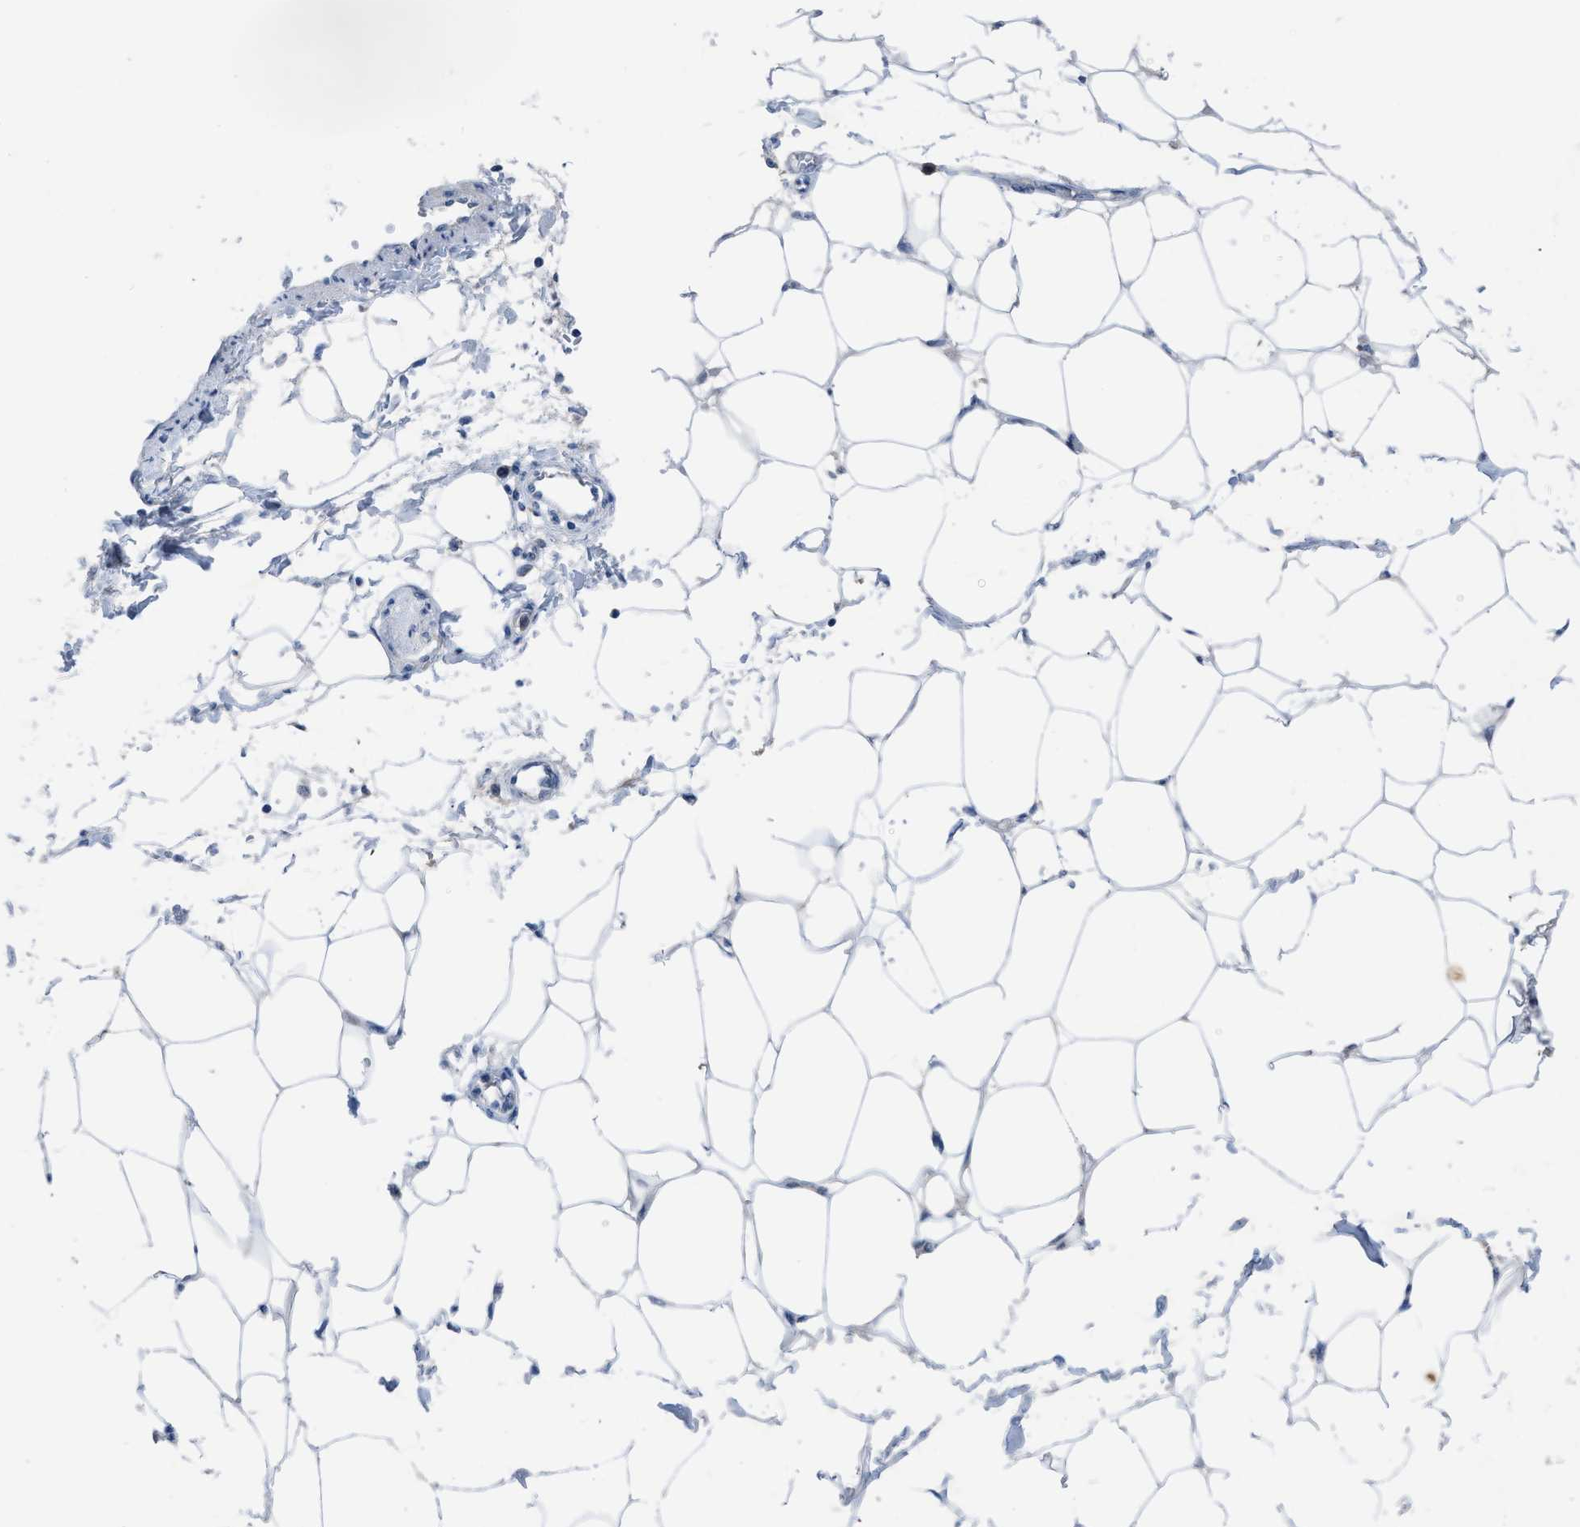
{"staining": {"intensity": "negative", "quantity": "none", "location": "none"}, "tissue": "adipose tissue", "cell_type": "Adipocytes", "image_type": "normal", "snomed": [{"axis": "morphology", "description": "Normal tissue, NOS"}, {"axis": "morphology", "description": "Adenocarcinoma, NOS"}, {"axis": "topography", "description": "Colon"}, {"axis": "topography", "description": "Peripheral nerve tissue"}], "caption": "Micrograph shows no protein staining in adipocytes of unremarkable adipose tissue. (DAB (3,3'-diaminobenzidine) immunohistochemistry with hematoxylin counter stain).", "gene": "IL17RE", "patient": {"sex": "male", "age": 14}}